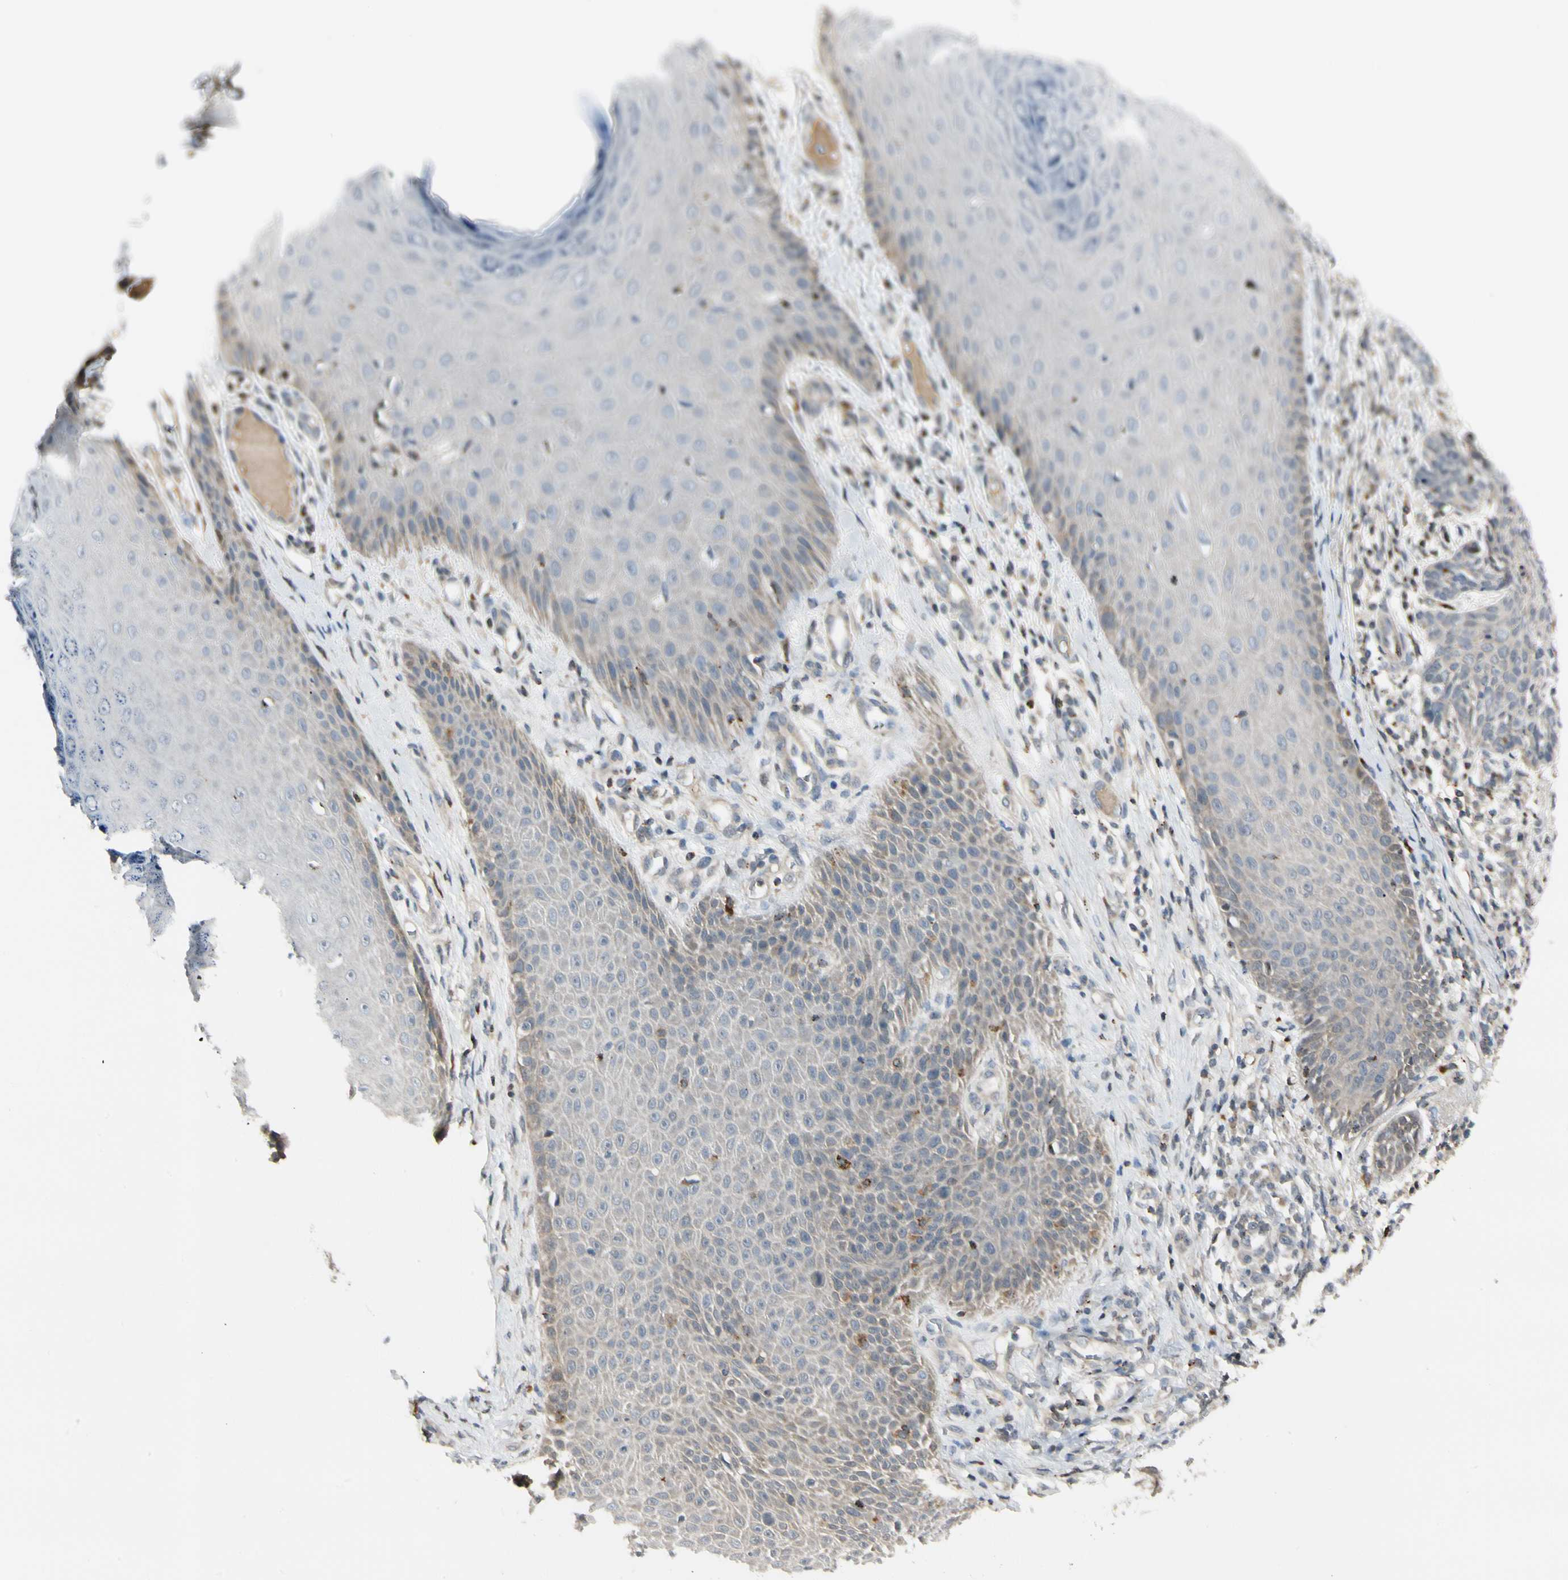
{"staining": {"intensity": "weak", "quantity": "<25%", "location": "cytoplasmic/membranous"}, "tissue": "skin cancer", "cell_type": "Tumor cells", "image_type": "cancer", "snomed": [{"axis": "morphology", "description": "Normal tissue, NOS"}, {"axis": "morphology", "description": "Basal cell carcinoma"}, {"axis": "topography", "description": "Skin"}], "caption": "The image displays no staining of tumor cells in skin cancer (basal cell carcinoma). (DAB immunohistochemistry (IHC), high magnification).", "gene": "EVC", "patient": {"sex": "male", "age": 52}}